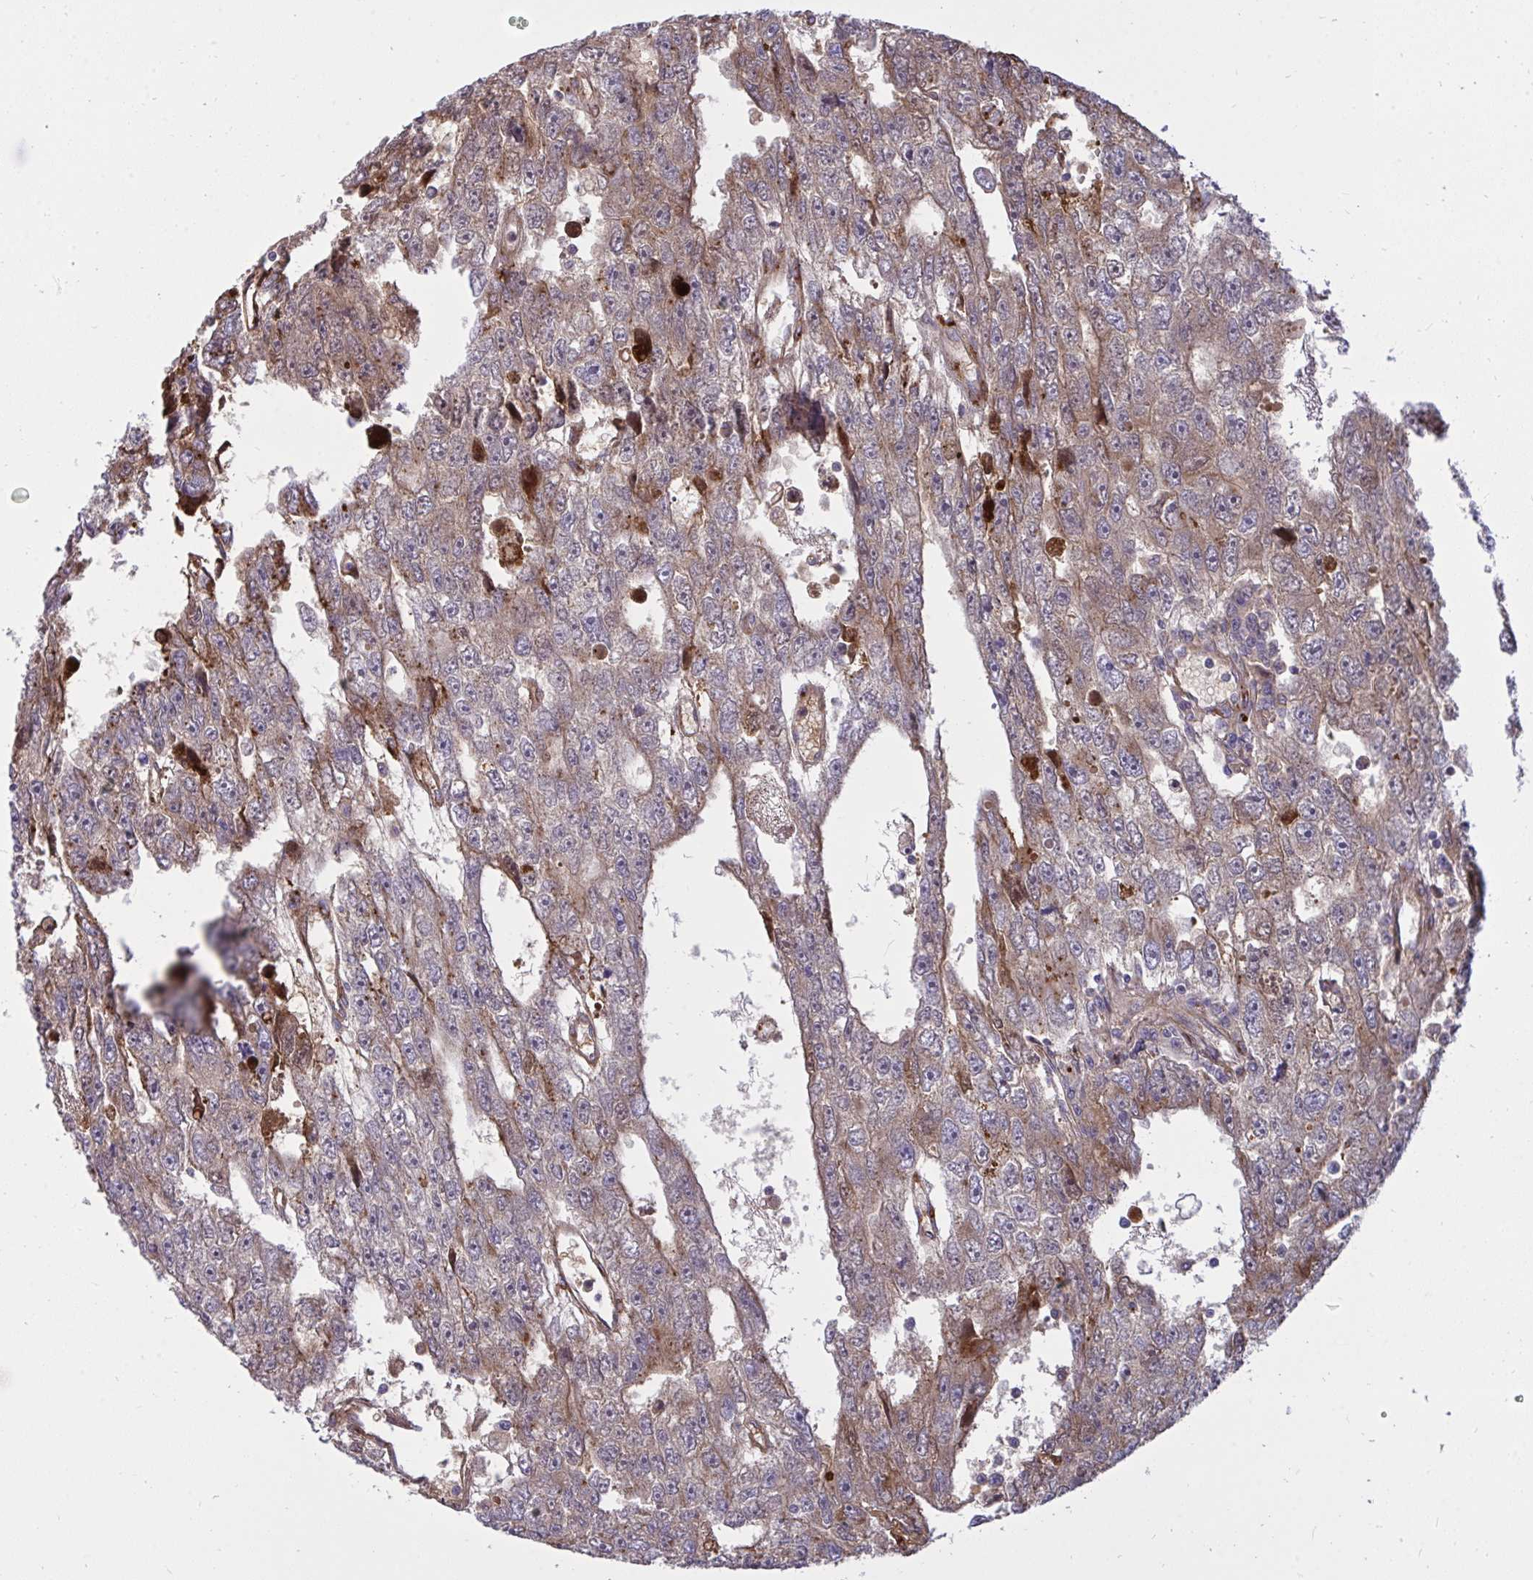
{"staining": {"intensity": "weak", "quantity": ">75%", "location": "cytoplasmic/membranous"}, "tissue": "testis cancer", "cell_type": "Tumor cells", "image_type": "cancer", "snomed": [{"axis": "morphology", "description": "Carcinoma, Embryonal, NOS"}, {"axis": "topography", "description": "Testis"}], "caption": "Testis embryonal carcinoma stained for a protein exhibits weak cytoplasmic/membranous positivity in tumor cells. (Brightfield microscopy of DAB IHC at high magnification).", "gene": "F2", "patient": {"sex": "male", "age": 20}}